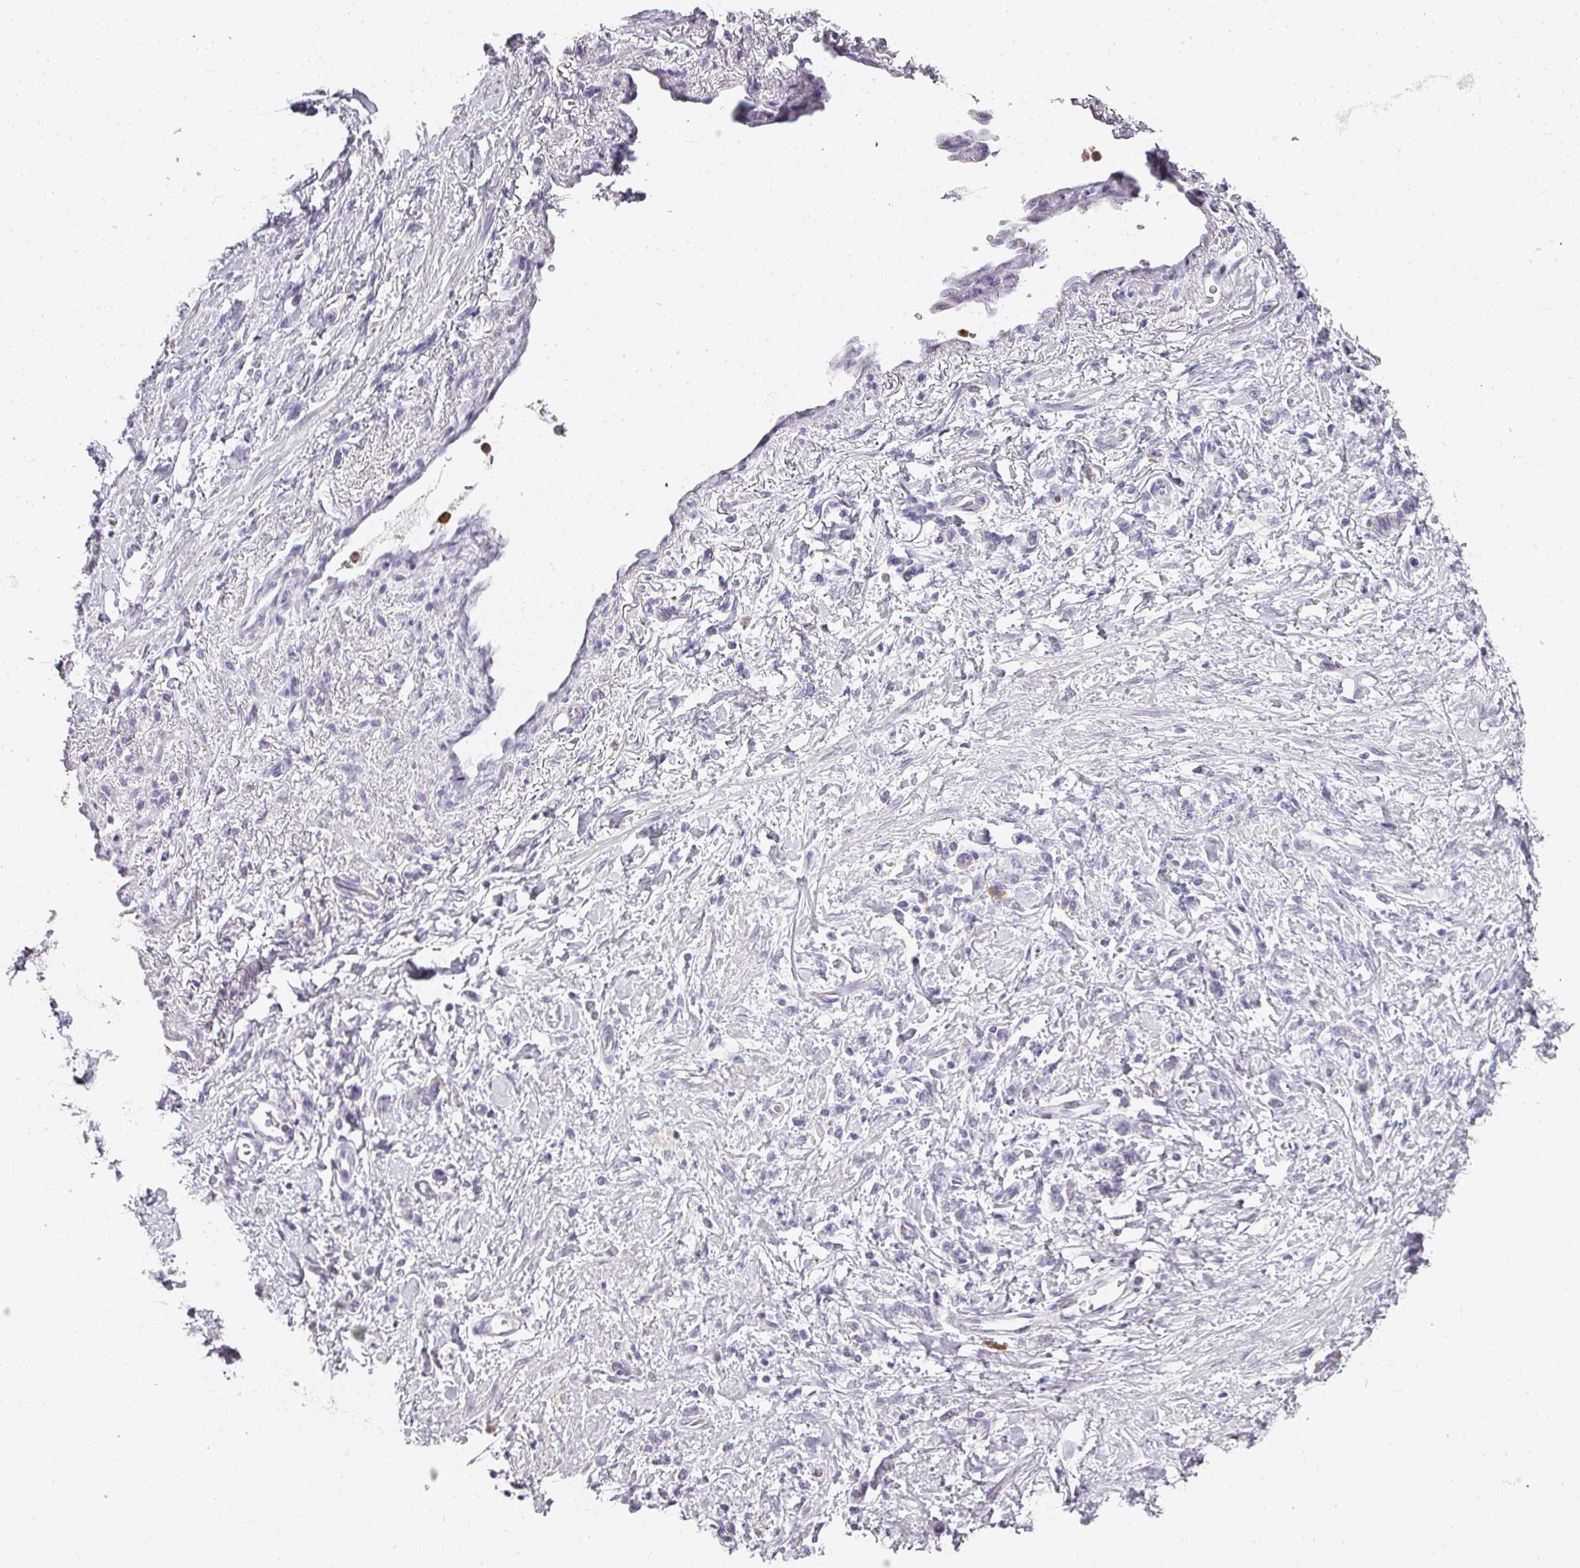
{"staining": {"intensity": "negative", "quantity": "none", "location": "none"}, "tissue": "stomach cancer", "cell_type": "Tumor cells", "image_type": "cancer", "snomed": [{"axis": "morphology", "description": "Adenocarcinoma, NOS"}, {"axis": "topography", "description": "Stomach"}], "caption": "Immunohistochemistry (IHC) of stomach cancer (adenocarcinoma) reveals no positivity in tumor cells. (DAB immunohistochemistry visualized using brightfield microscopy, high magnification).", "gene": "CAMP", "patient": {"sex": "male", "age": 77}}